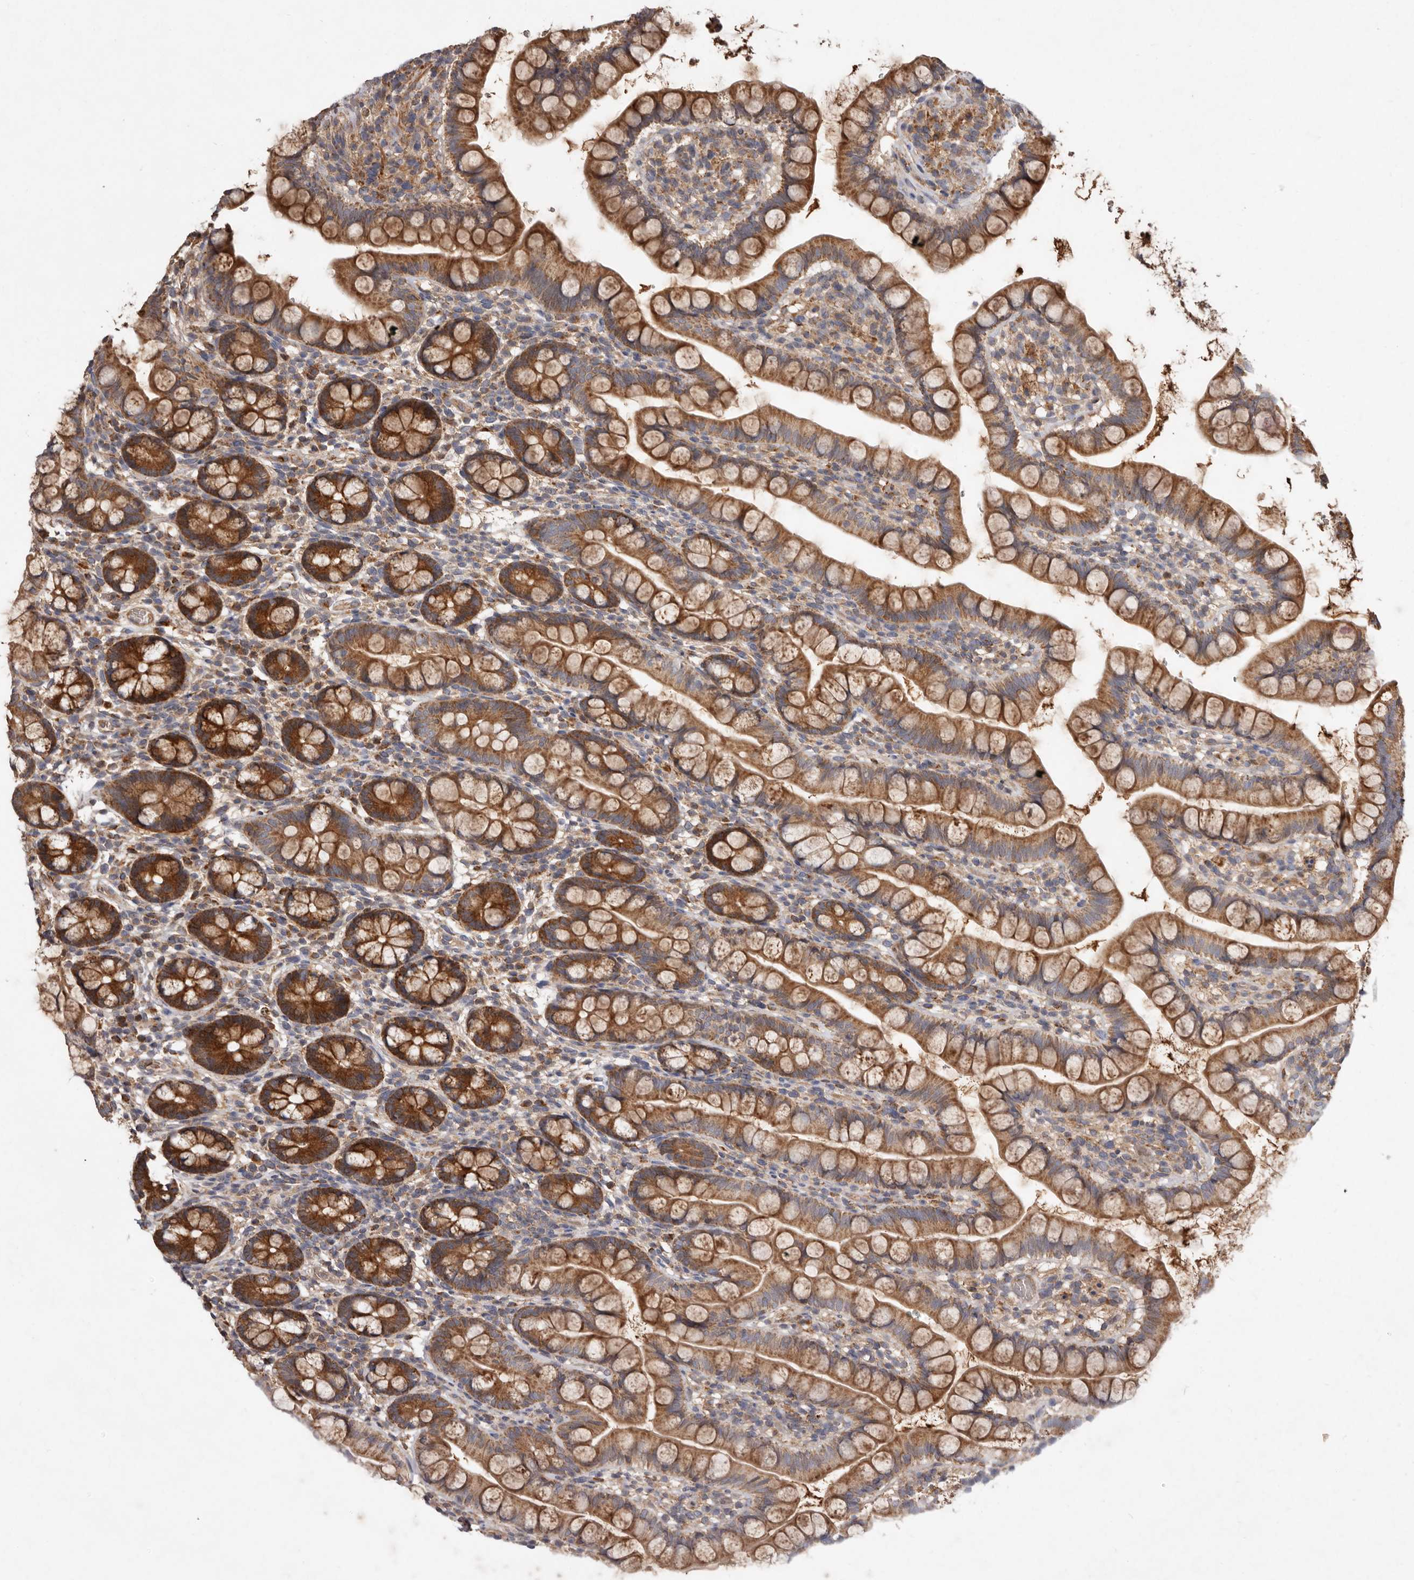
{"staining": {"intensity": "moderate", "quantity": ">75%", "location": "cytoplasmic/membranous"}, "tissue": "small intestine", "cell_type": "Glandular cells", "image_type": "normal", "snomed": [{"axis": "morphology", "description": "Normal tissue, NOS"}, {"axis": "topography", "description": "Small intestine"}], "caption": "A brown stain labels moderate cytoplasmic/membranous positivity of a protein in glandular cells of unremarkable small intestine.", "gene": "GOT1L1", "patient": {"sex": "female", "age": 84}}